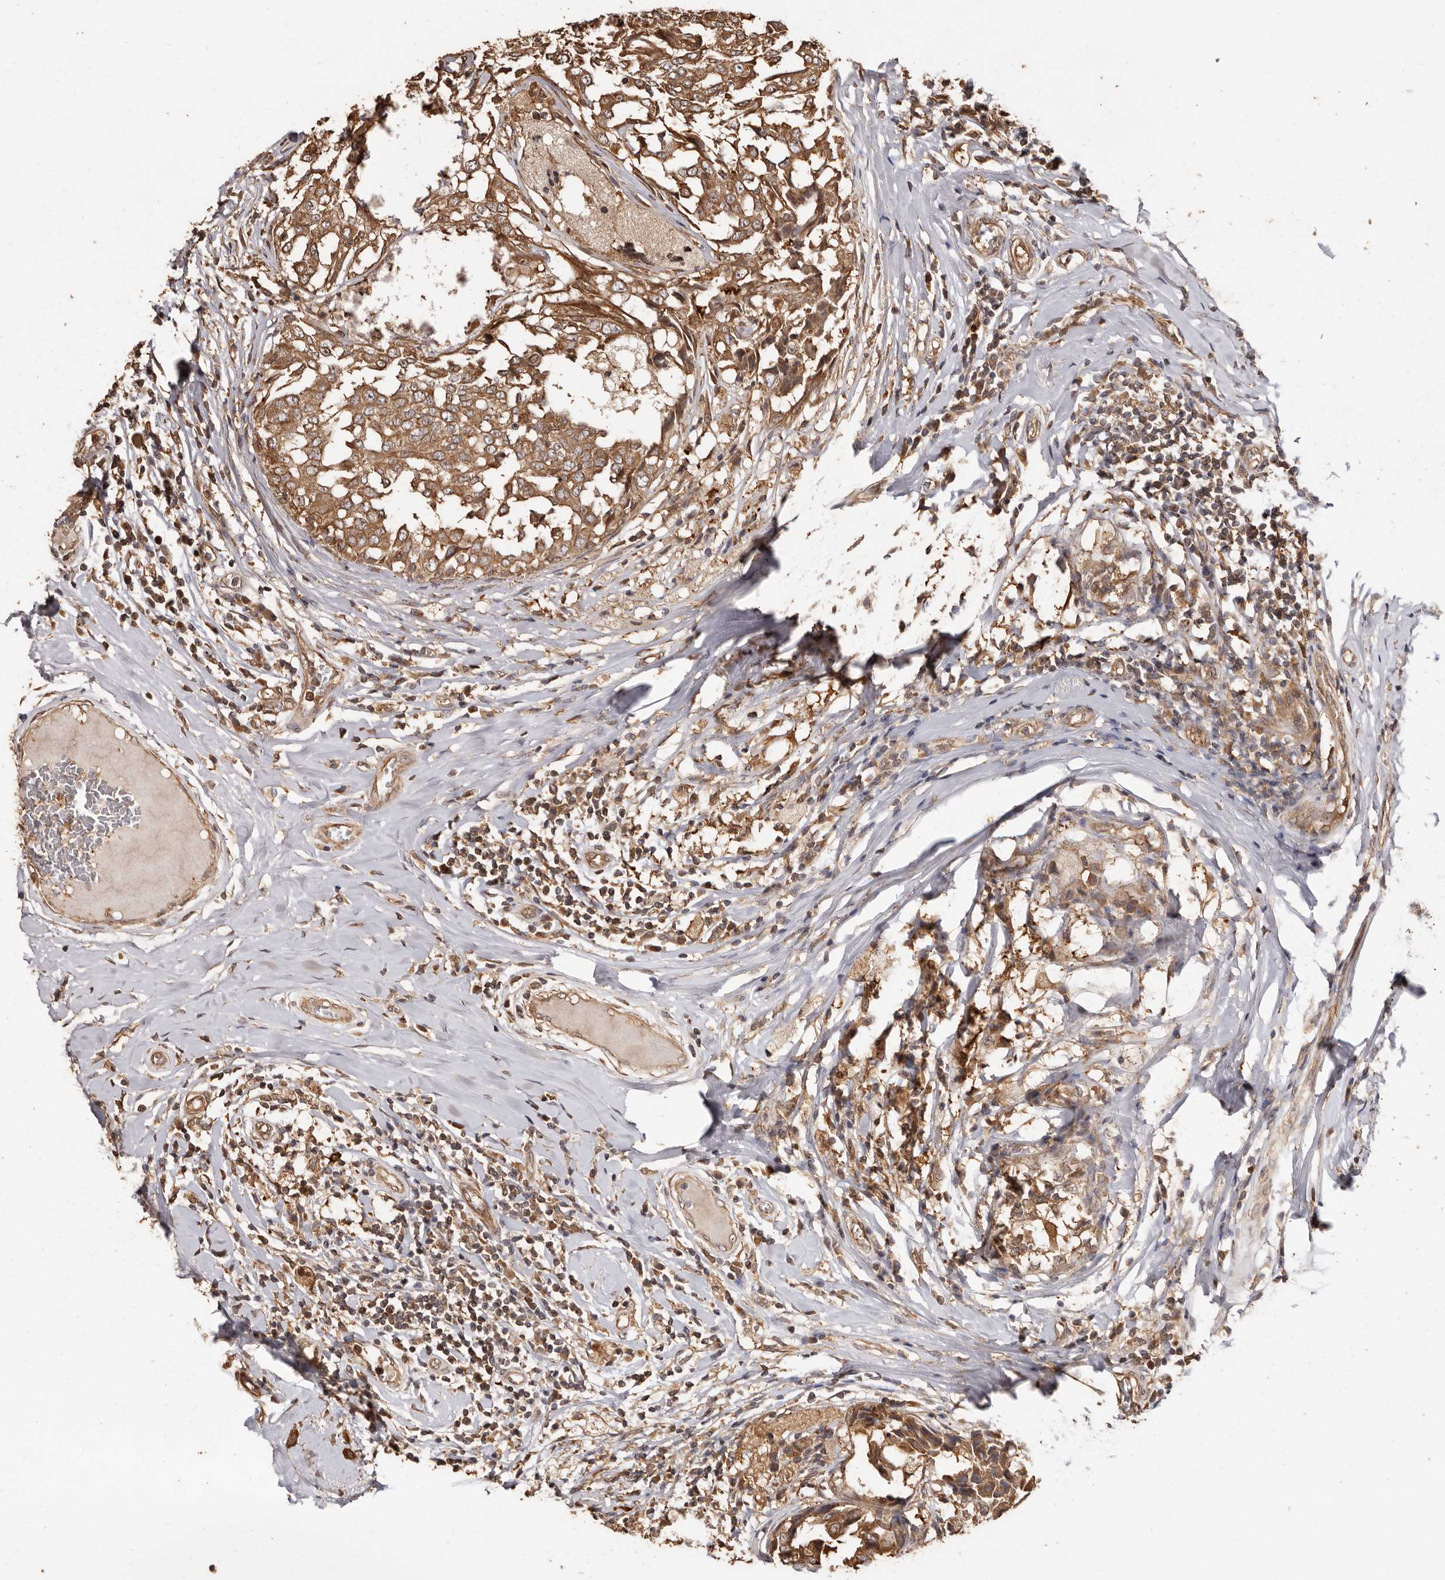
{"staining": {"intensity": "moderate", "quantity": ">75%", "location": "cytoplasmic/membranous"}, "tissue": "breast cancer", "cell_type": "Tumor cells", "image_type": "cancer", "snomed": [{"axis": "morphology", "description": "Duct carcinoma"}, {"axis": "topography", "description": "Breast"}], "caption": "Protein staining of infiltrating ductal carcinoma (breast) tissue reveals moderate cytoplasmic/membranous staining in about >75% of tumor cells.", "gene": "COQ8B", "patient": {"sex": "female", "age": 27}}